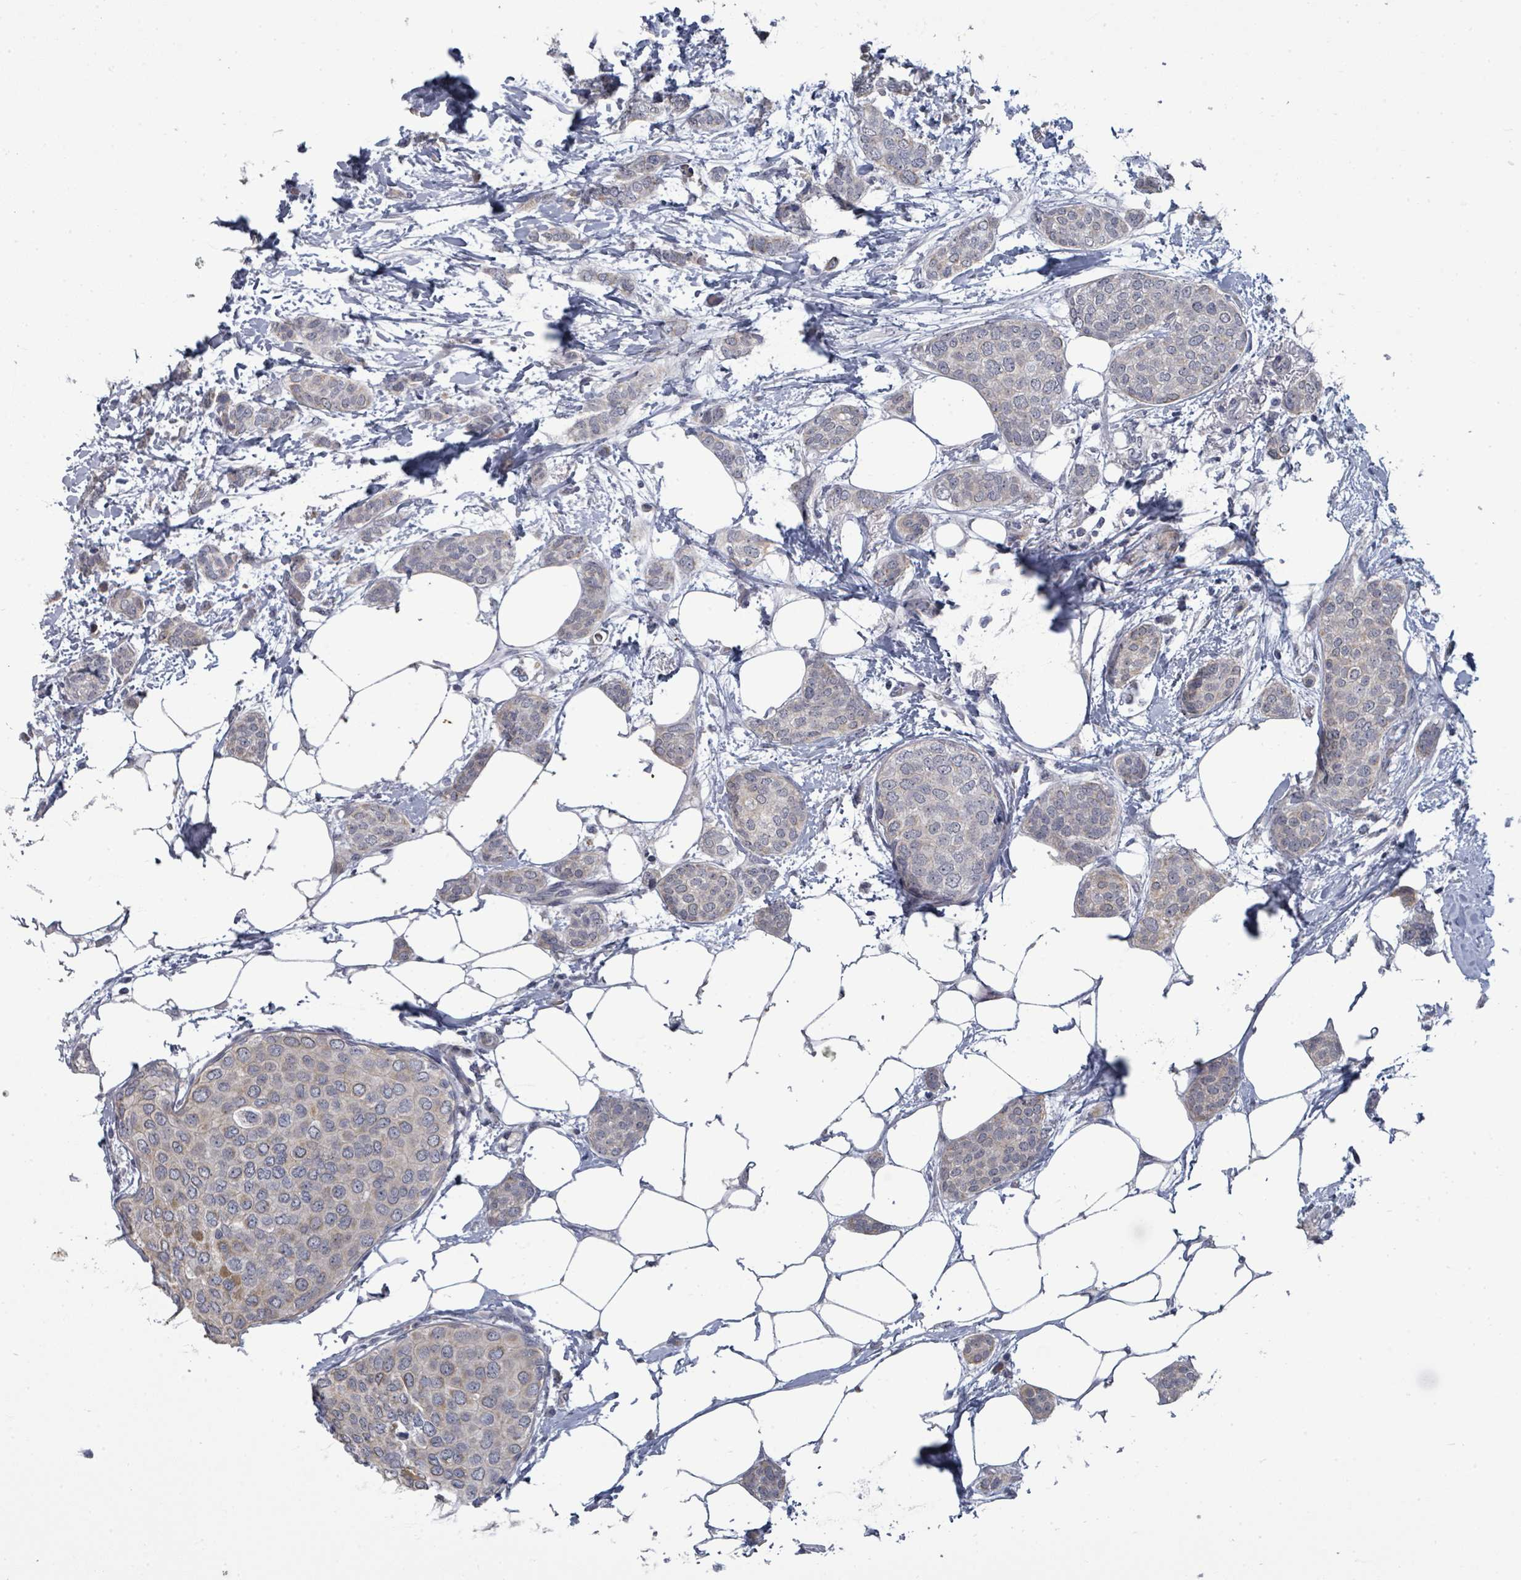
{"staining": {"intensity": "negative", "quantity": "none", "location": "none"}, "tissue": "breast cancer", "cell_type": "Tumor cells", "image_type": "cancer", "snomed": [{"axis": "morphology", "description": "Duct carcinoma"}, {"axis": "topography", "description": "Breast"}], "caption": "The micrograph demonstrates no significant staining in tumor cells of breast infiltrating ductal carcinoma. (Brightfield microscopy of DAB IHC at high magnification).", "gene": "ASB12", "patient": {"sex": "female", "age": 72}}